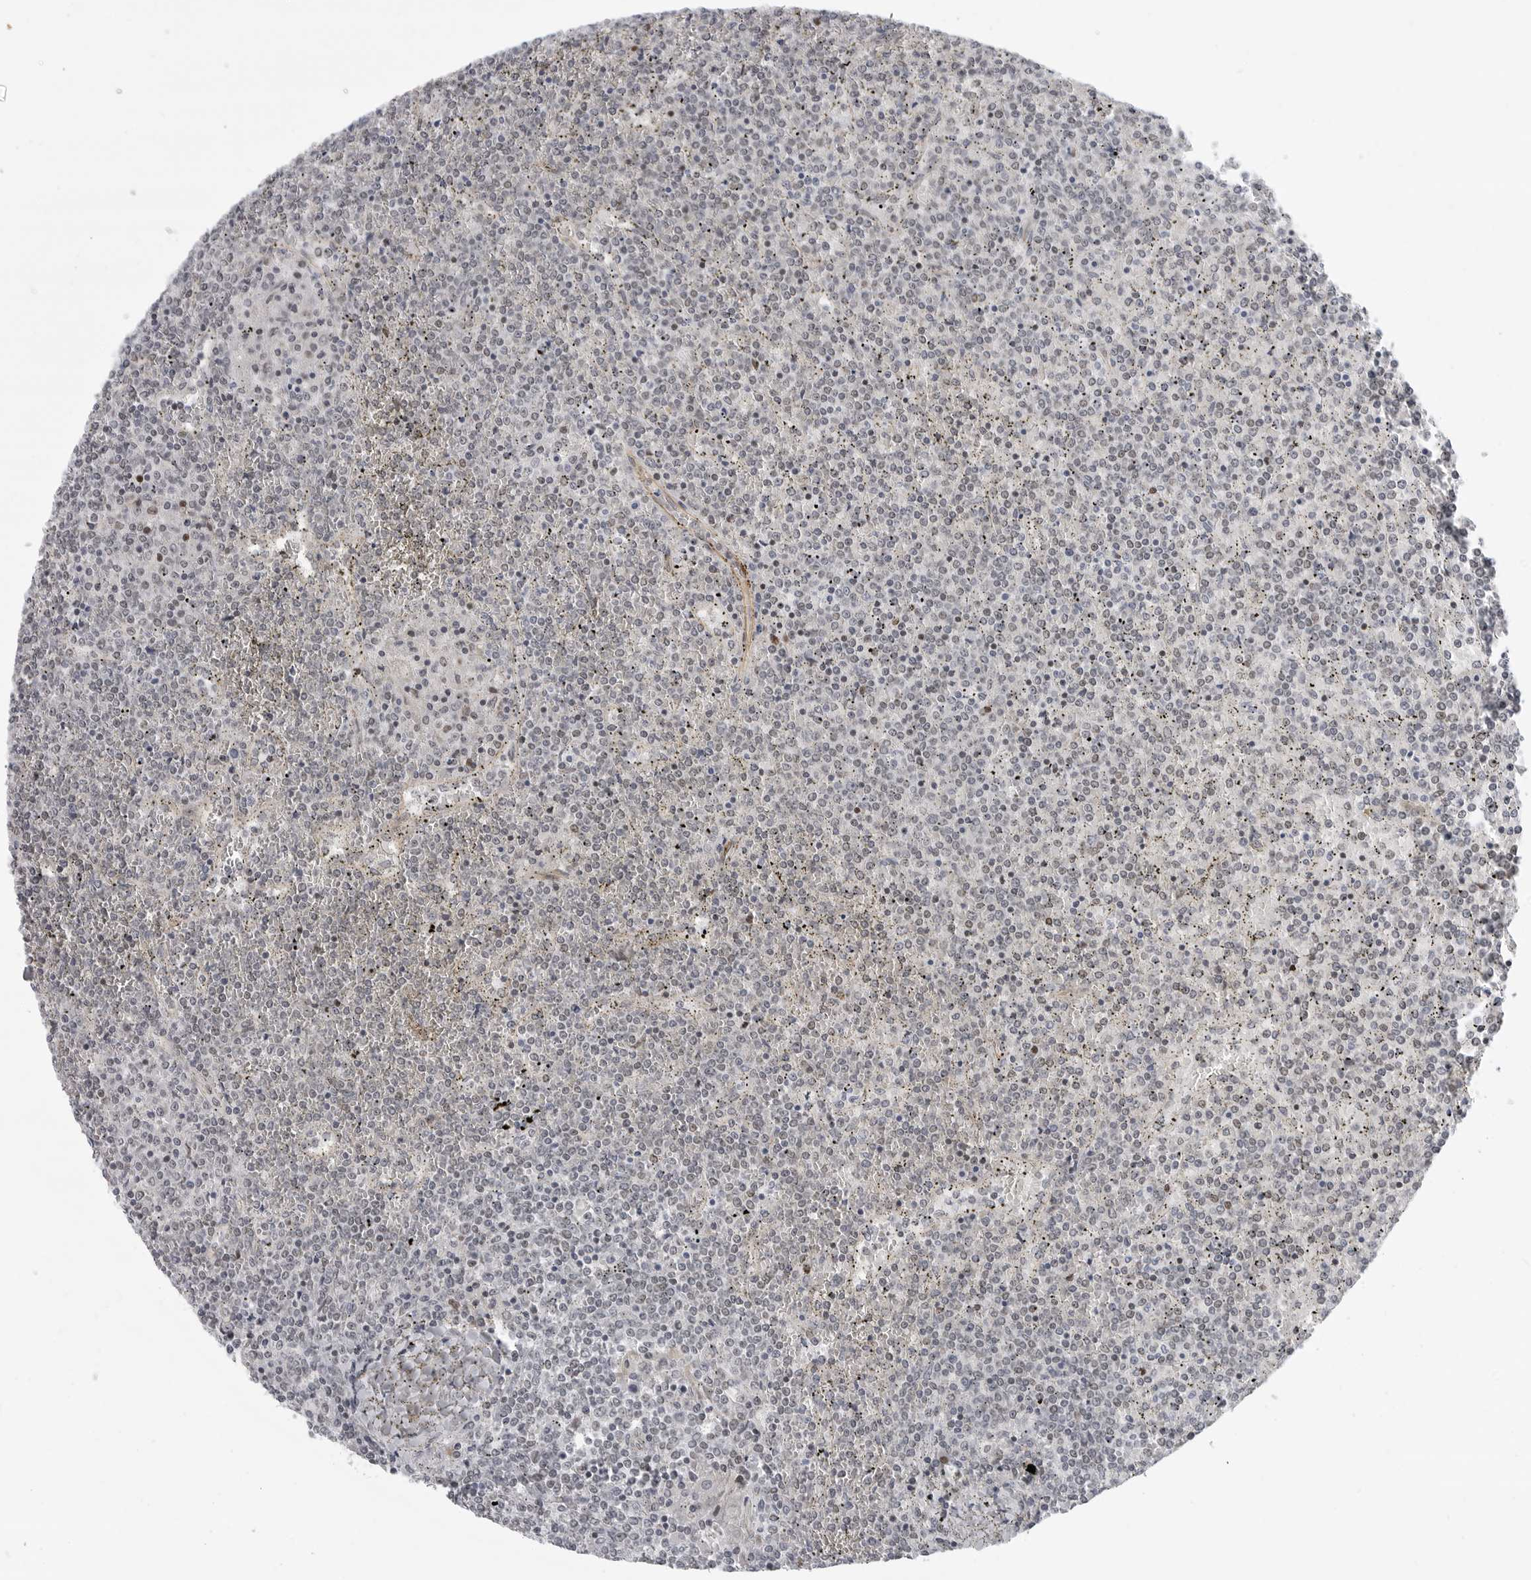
{"staining": {"intensity": "negative", "quantity": "none", "location": "none"}, "tissue": "lymphoma", "cell_type": "Tumor cells", "image_type": "cancer", "snomed": [{"axis": "morphology", "description": "Malignant lymphoma, non-Hodgkin's type, Low grade"}, {"axis": "topography", "description": "Spleen"}], "caption": "This is an immunohistochemistry micrograph of human malignant lymphoma, non-Hodgkin's type (low-grade). There is no staining in tumor cells.", "gene": "CEP295NL", "patient": {"sex": "female", "age": 19}}